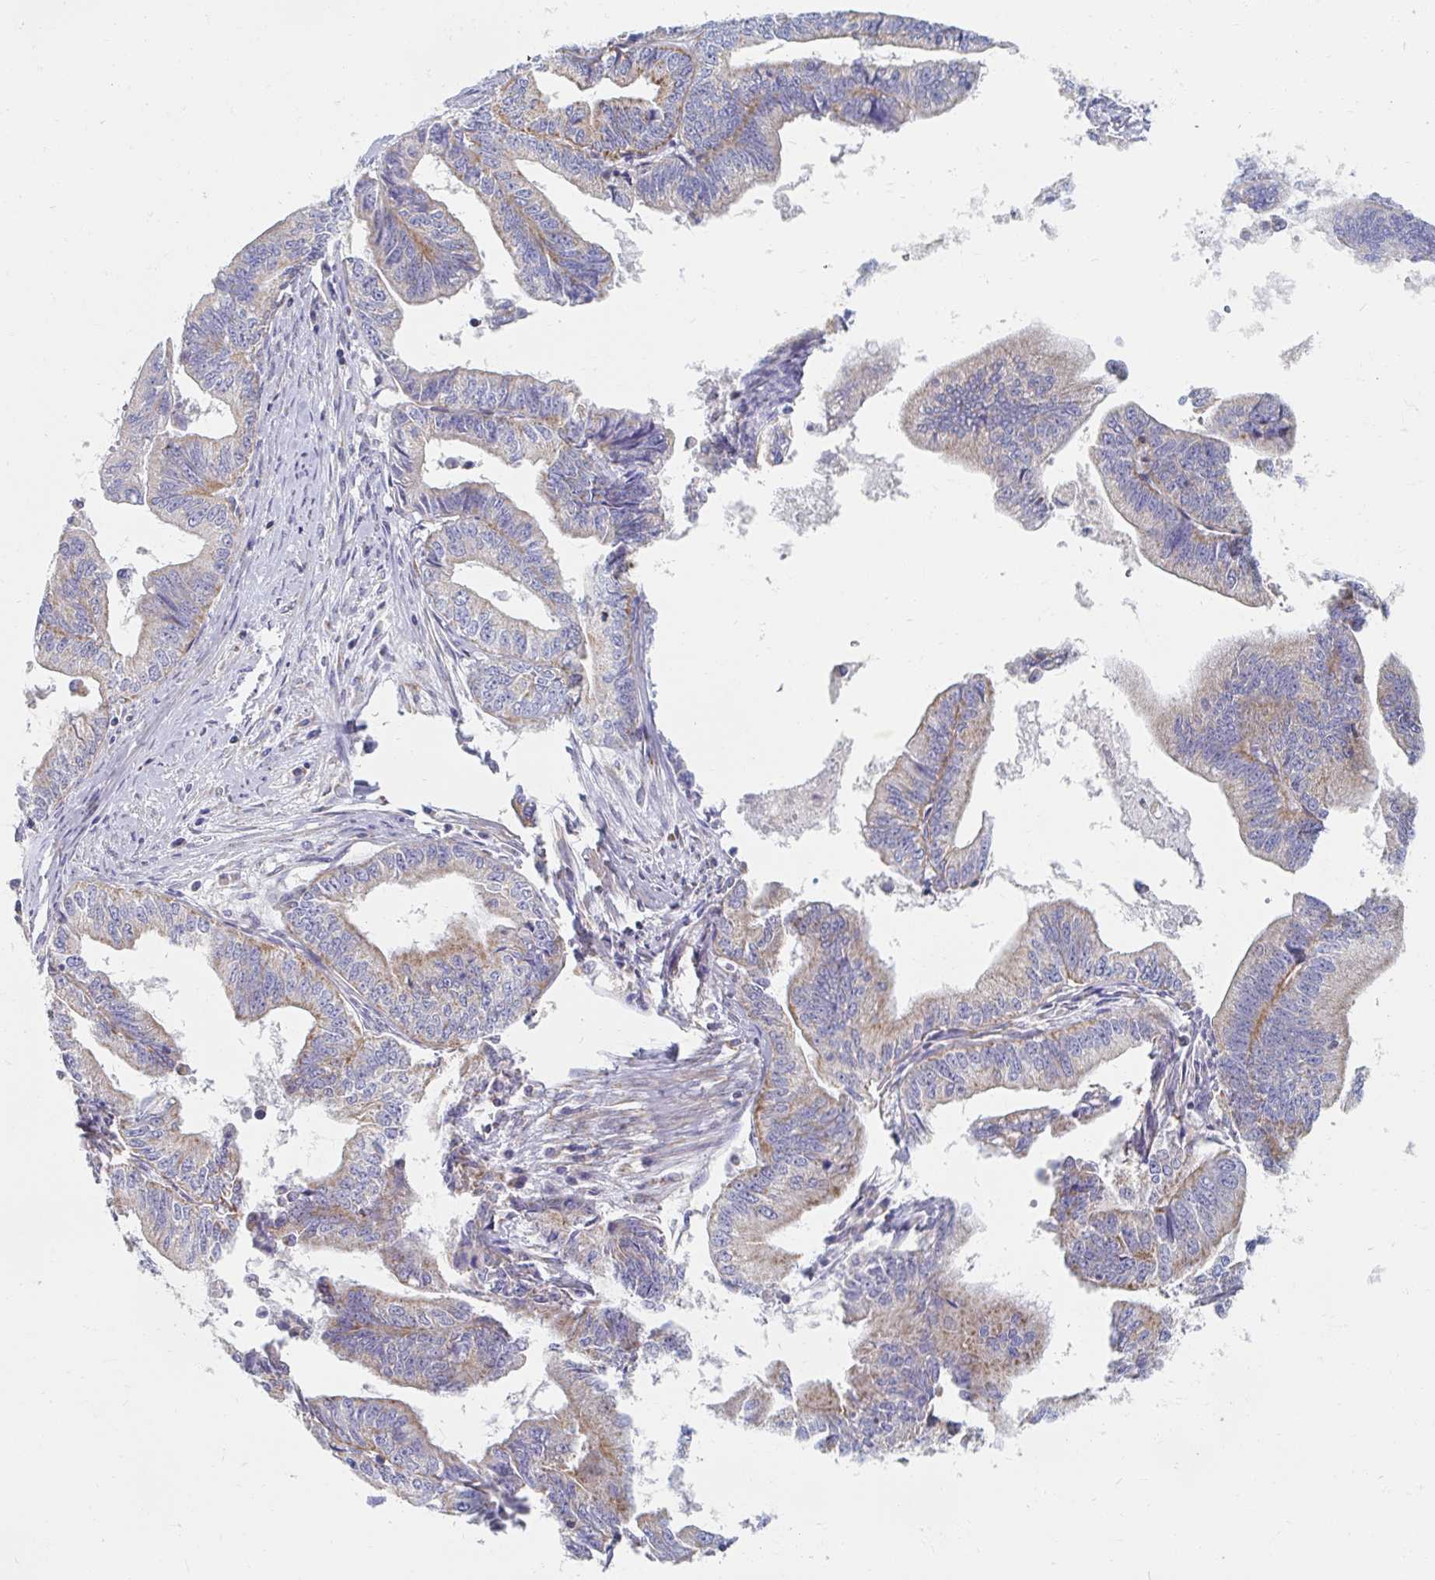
{"staining": {"intensity": "weak", "quantity": "25%-75%", "location": "cytoplasmic/membranous"}, "tissue": "endometrial cancer", "cell_type": "Tumor cells", "image_type": "cancer", "snomed": [{"axis": "morphology", "description": "Adenocarcinoma, NOS"}, {"axis": "topography", "description": "Endometrium"}], "caption": "Endometrial adenocarcinoma tissue demonstrates weak cytoplasmic/membranous expression in about 25%-75% of tumor cells The staining was performed using DAB (3,3'-diaminobenzidine) to visualize the protein expression in brown, while the nuclei were stained in blue with hematoxylin (Magnification: 20x).", "gene": "MAVS", "patient": {"sex": "female", "age": 65}}